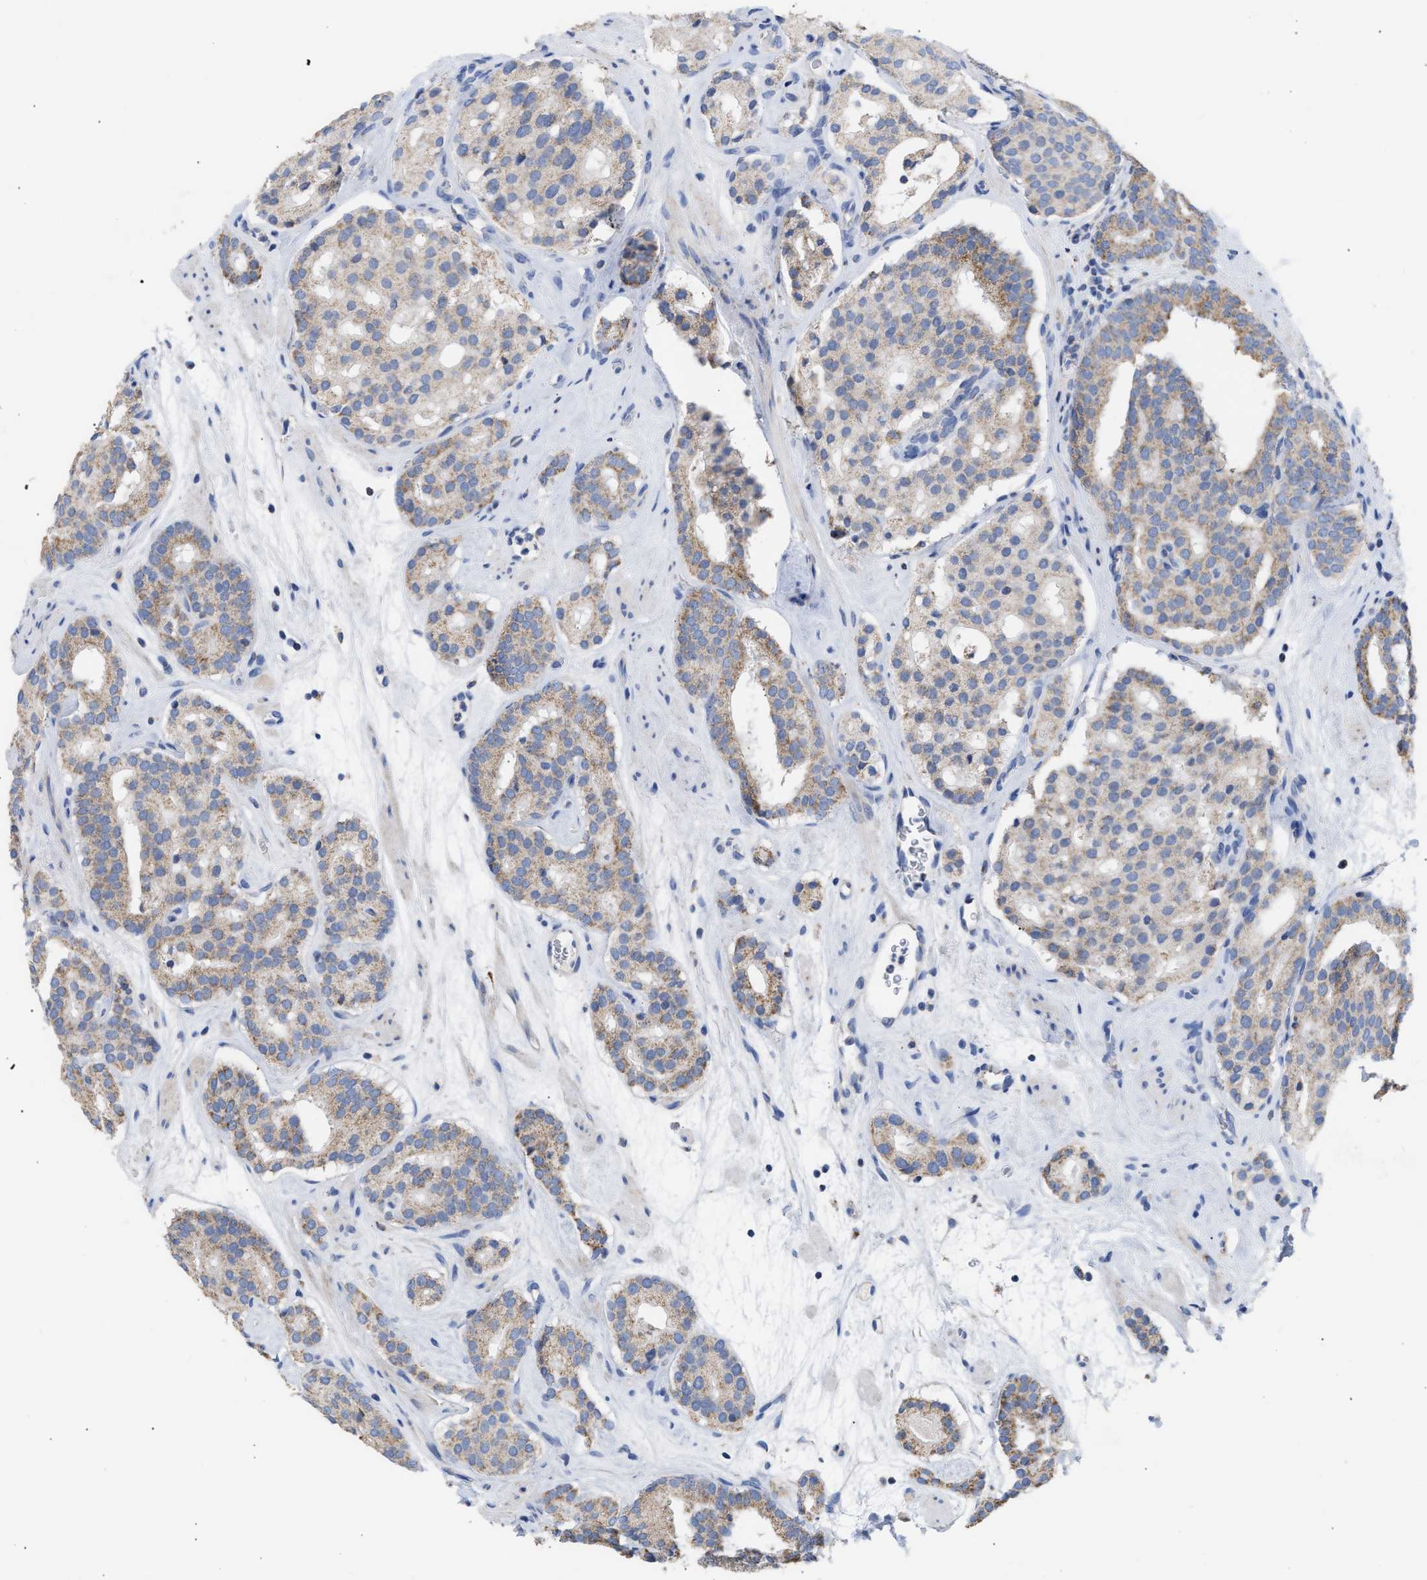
{"staining": {"intensity": "moderate", "quantity": ">75%", "location": "cytoplasmic/membranous"}, "tissue": "prostate cancer", "cell_type": "Tumor cells", "image_type": "cancer", "snomed": [{"axis": "morphology", "description": "Adenocarcinoma, Low grade"}, {"axis": "topography", "description": "Prostate"}], "caption": "Immunohistochemistry (DAB) staining of prostate low-grade adenocarcinoma demonstrates moderate cytoplasmic/membranous protein expression in approximately >75% of tumor cells. (Brightfield microscopy of DAB IHC at high magnification).", "gene": "ACOT13", "patient": {"sex": "male", "age": 69}}